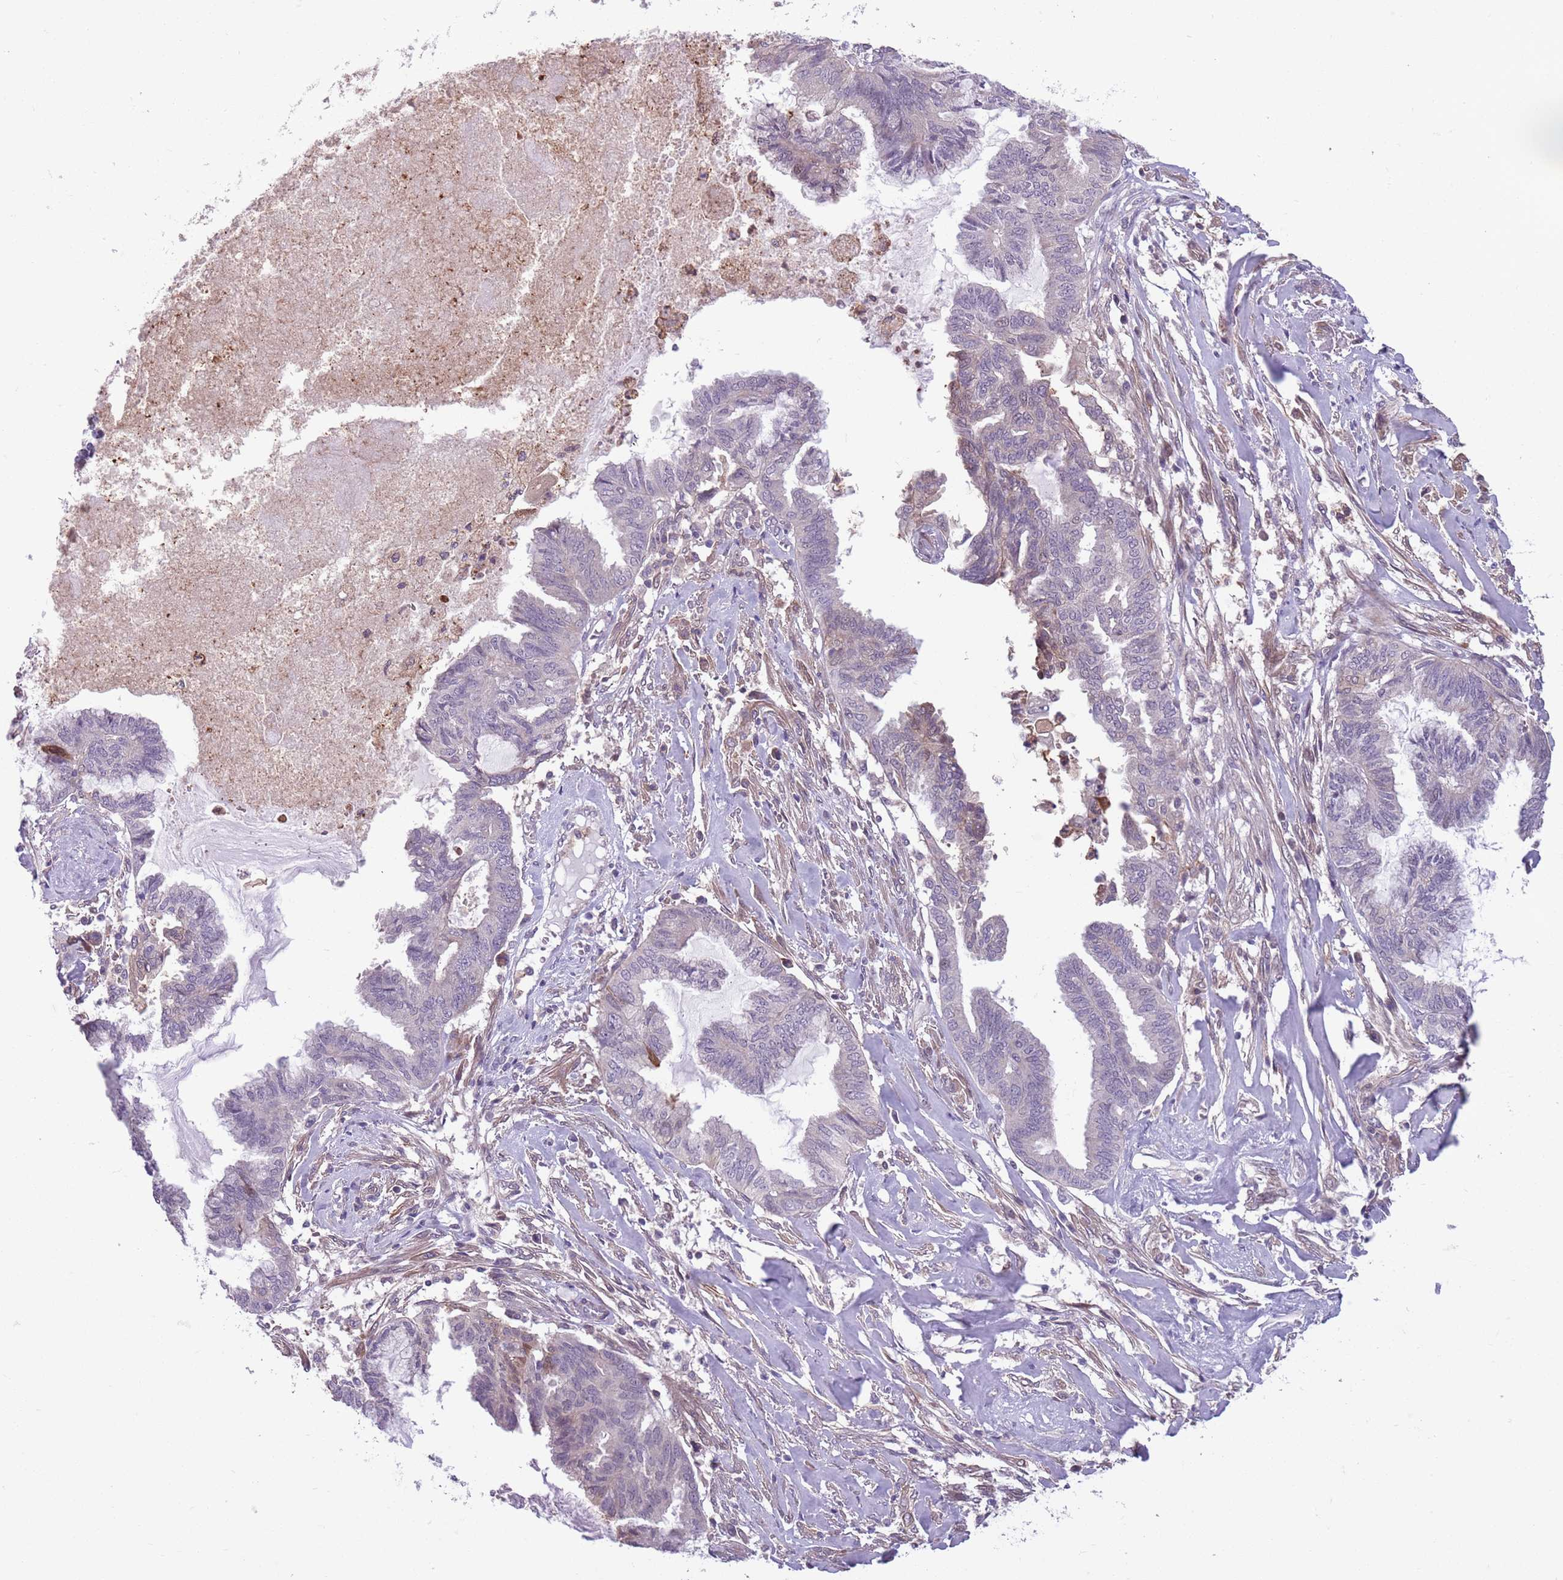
{"staining": {"intensity": "negative", "quantity": "none", "location": "none"}, "tissue": "endometrial cancer", "cell_type": "Tumor cells", "image_type": "cancer", "snomed": [{"axis": "morphology", "description": "Adenocarcinoma, NOS"}, {"axis": "topography", "description": "Endometrium"}], "caption": "Adenocarcinoma (endometrial) stained for a protein using immunohistochemistry (IHC) reveals no expression tumor cells.", "gene": "JAML", "patient": {"sex": "female", "age": 86}}